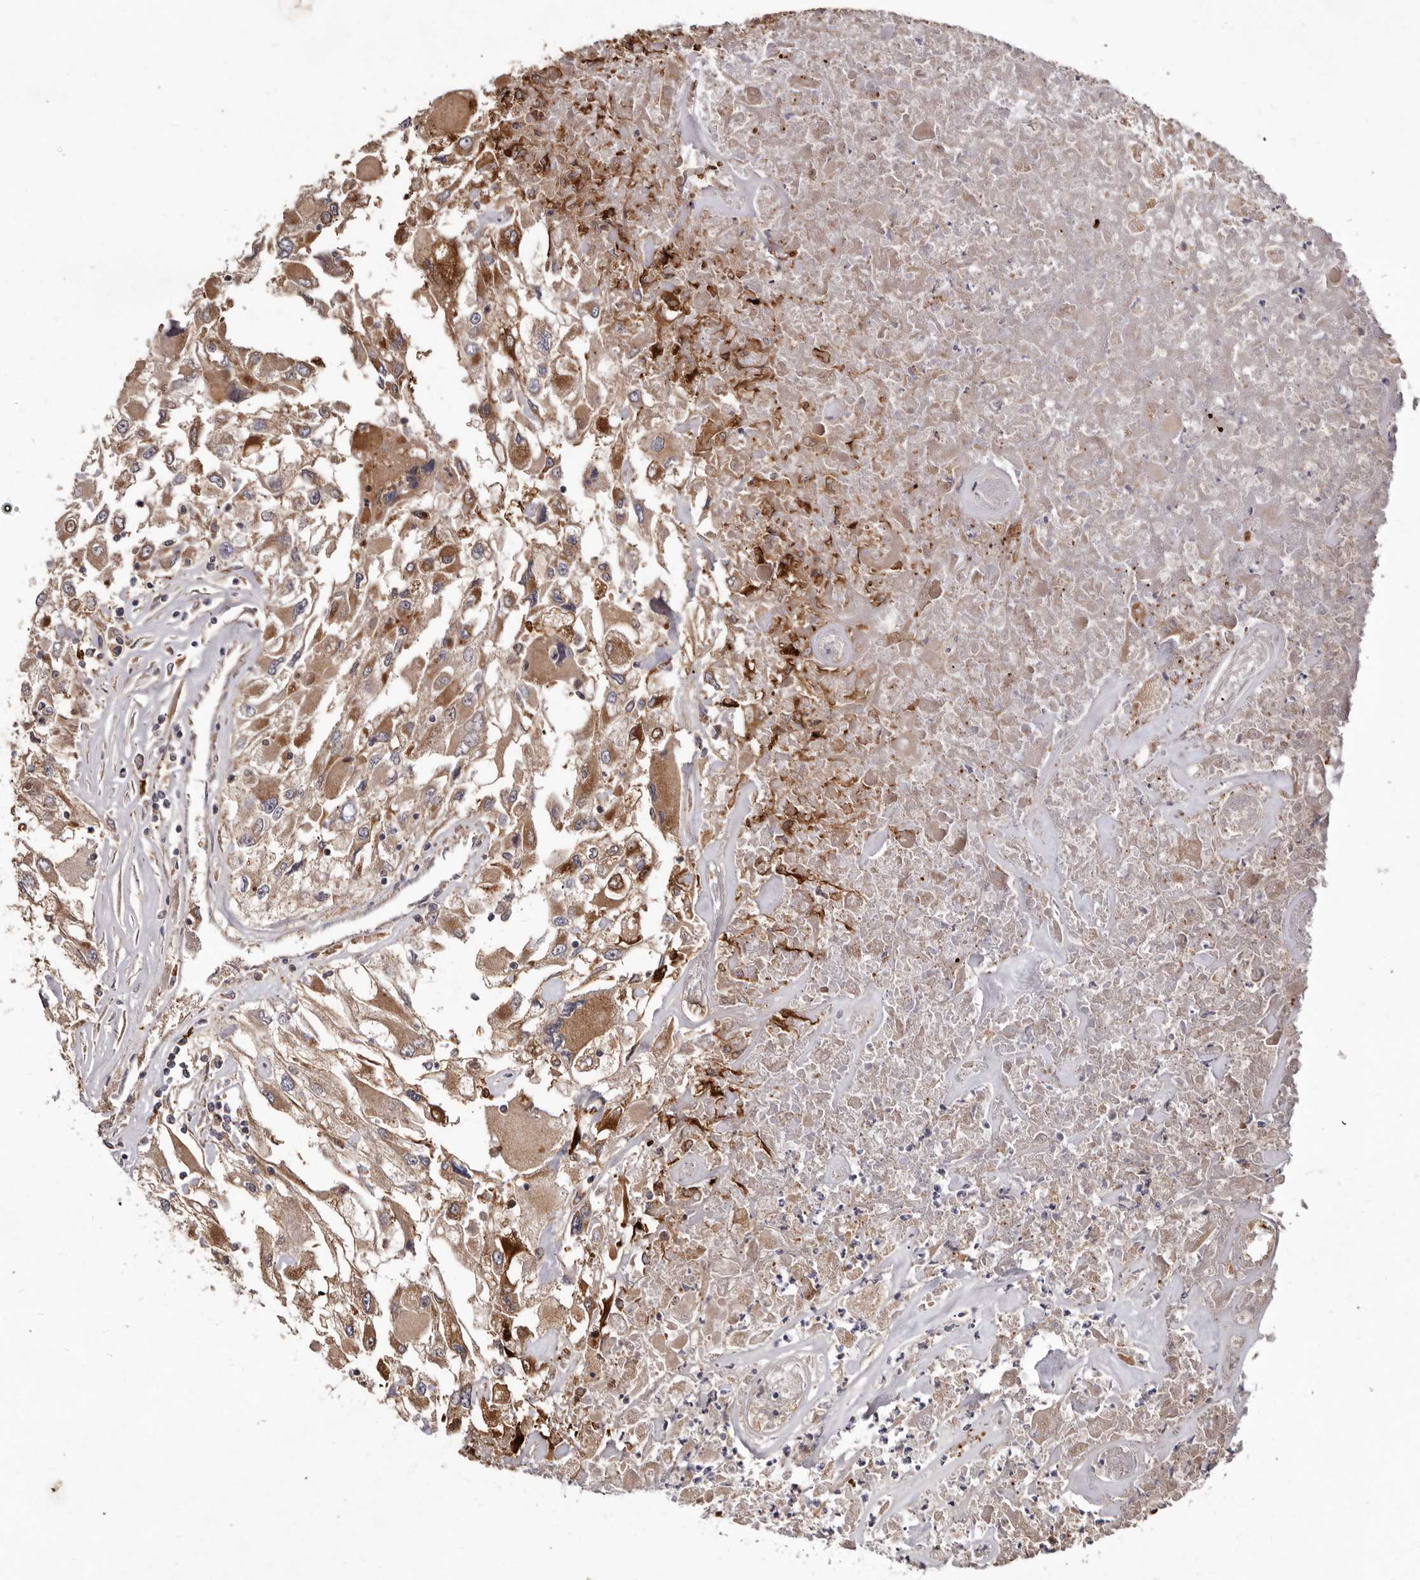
{"staining": {"intensity": "moderate", "quantity": ">75%", "location": "cytoplasmic/membranous"}, "tissue": "renal cancer", "cell_type": "Tumor cells", "image_type": "cancer", "snomed": [{"axis": "morphology", "description": "Adenocarcinoma, NOS"}, {"axis": "topography", "description": "Kidney"}], "caption": "Tumor cells display medium levels of moderate cytoplasmic/membranous positivity in about >75% of cells in human renal cancer (adenocarcinoma). The protein is stained brown, and the nuclei are stained in blue (DAB IHC with brightfield microscopy, high magnification).", "gene": "GOT1L1", "patient": {"sex": "female", "age": 52}}